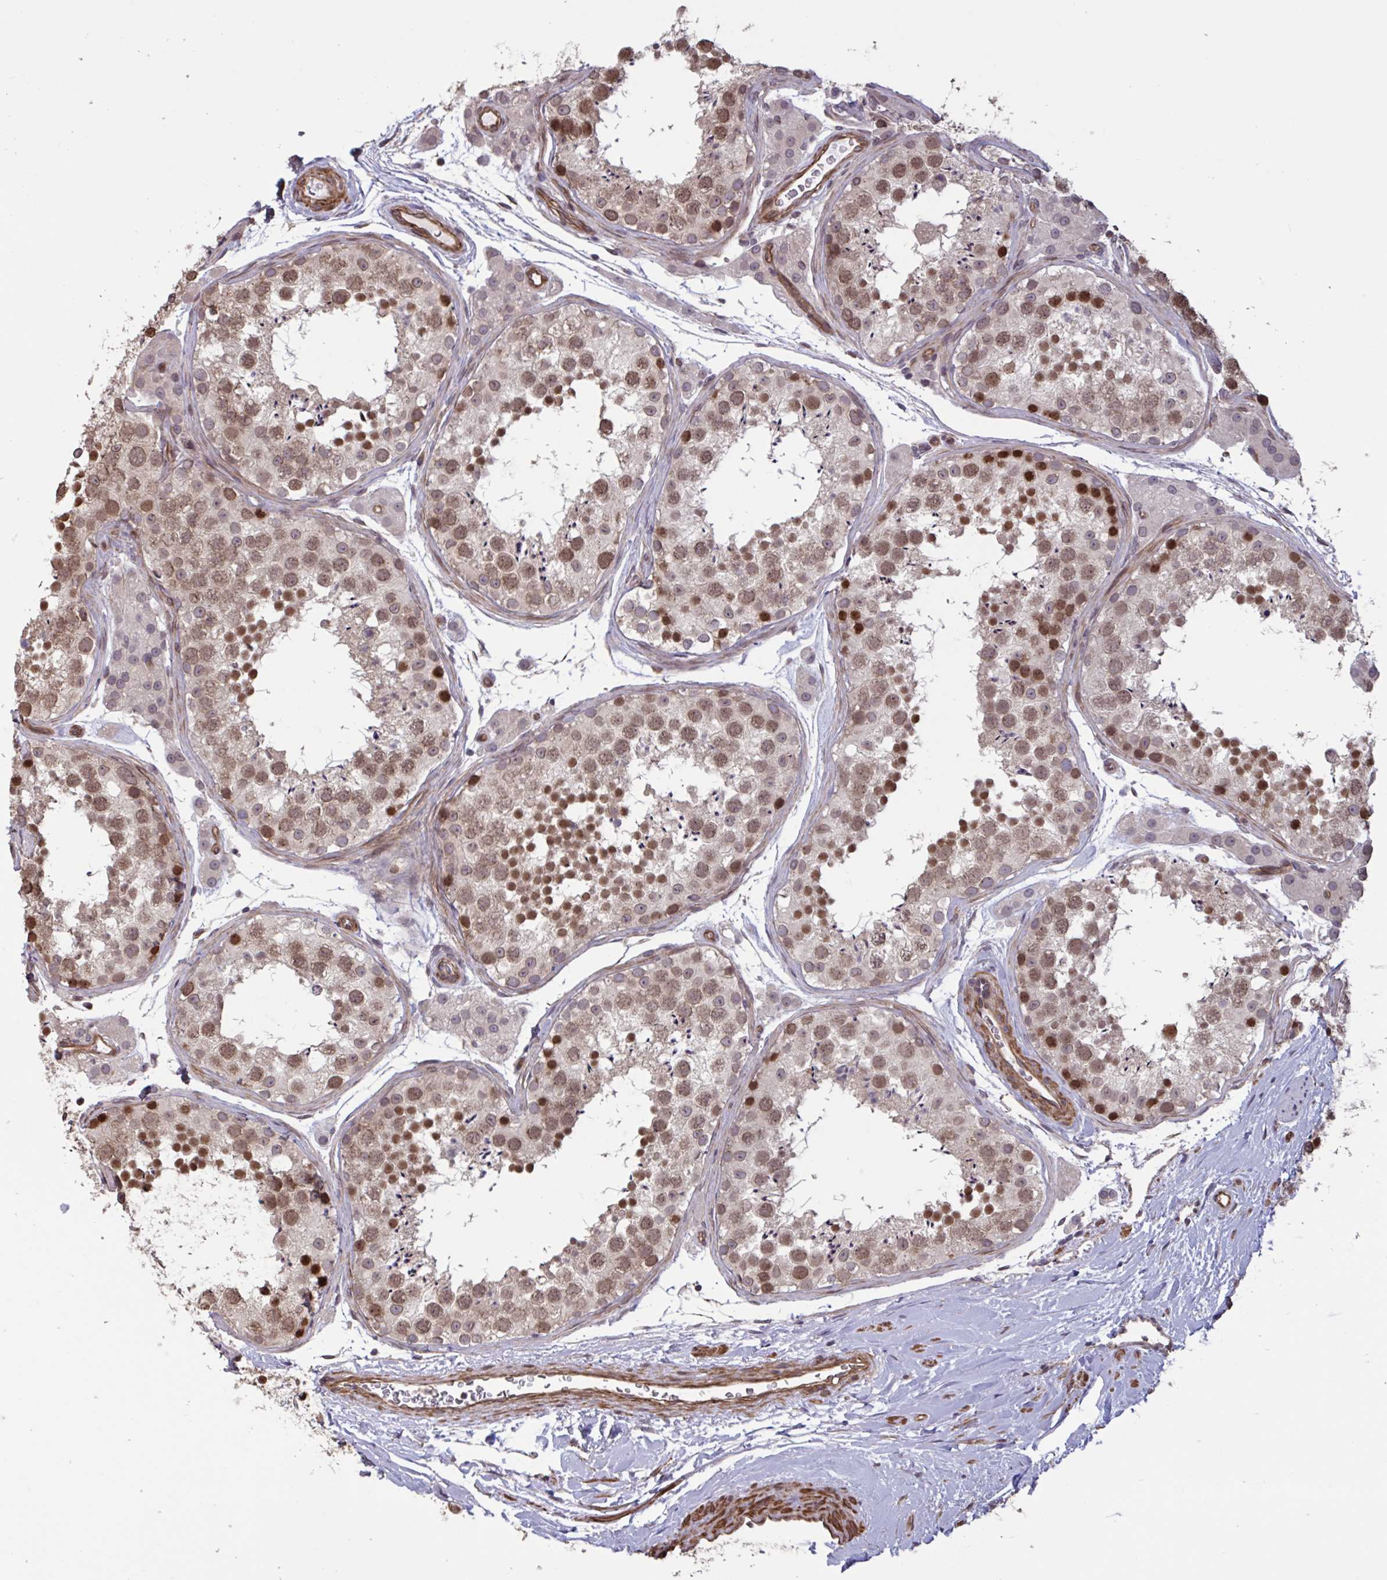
{"staining": {"intensity": "moderate", "quantity": ">75%", "location": "nuclear"}, "tissue": "testis", "cell_type": "Cells in seminiferous ducts", "image_type": "normal", "snomed": [{"axis": "morphology", "description": "Normal tissue, NOS"}, {"axis": "topography", "description": "Testis"}], "caption": "Protein staining by immunohistochemistry exhibits moderate nuclear staining in about >75% of cells in seminiferous ducts in normal testis.", "gene": "IPO5", "patient": {"sex": "male", "age": 41}}